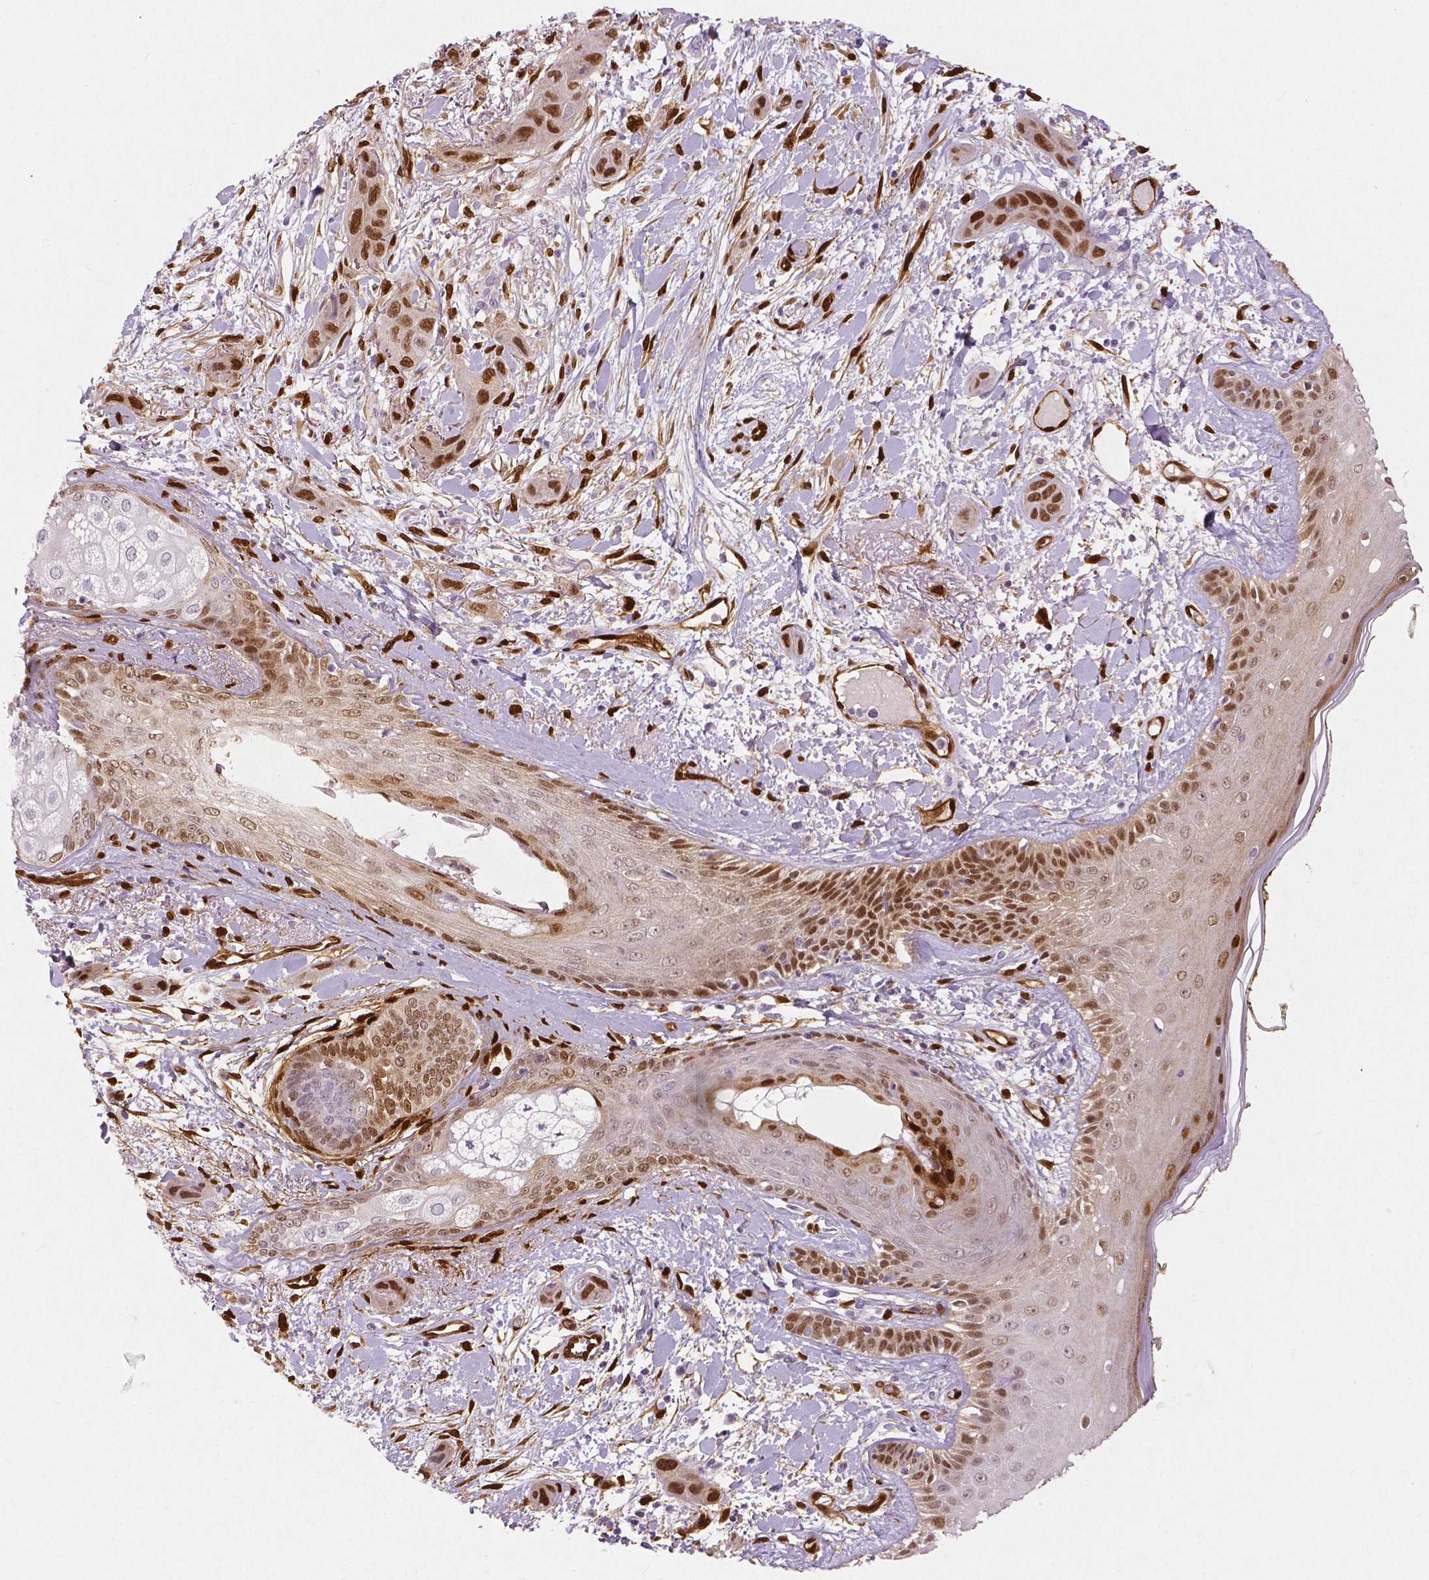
{"staining": {"intensity": "moderate", "quantity": ">75%", "location": "cytoplasmic/membranous,nuclear"}, "tissue": "skin cancer", "cell_type": "Tumor cells", "image_type": "cancer", "snomed": [{"axis": "morphology", "description": "Squamous cell carcinoma, NOS"}, {"axis": "topography", "description": "Skin"}], "caption": "Immunohistochemistry (IHC) image of neoplastic tissue: human skin cancer (squamous cell carcinoma) stained using IHC shows medium levels of moderate protein expression localized specifically in the cytoplasmic/membranous and nuclear of tumor cells, appearing as a cytoplasmic/membranous and nuclear brown color.", "gene": "WWTR1", "patient": {"sex": "male", "age": 79}}